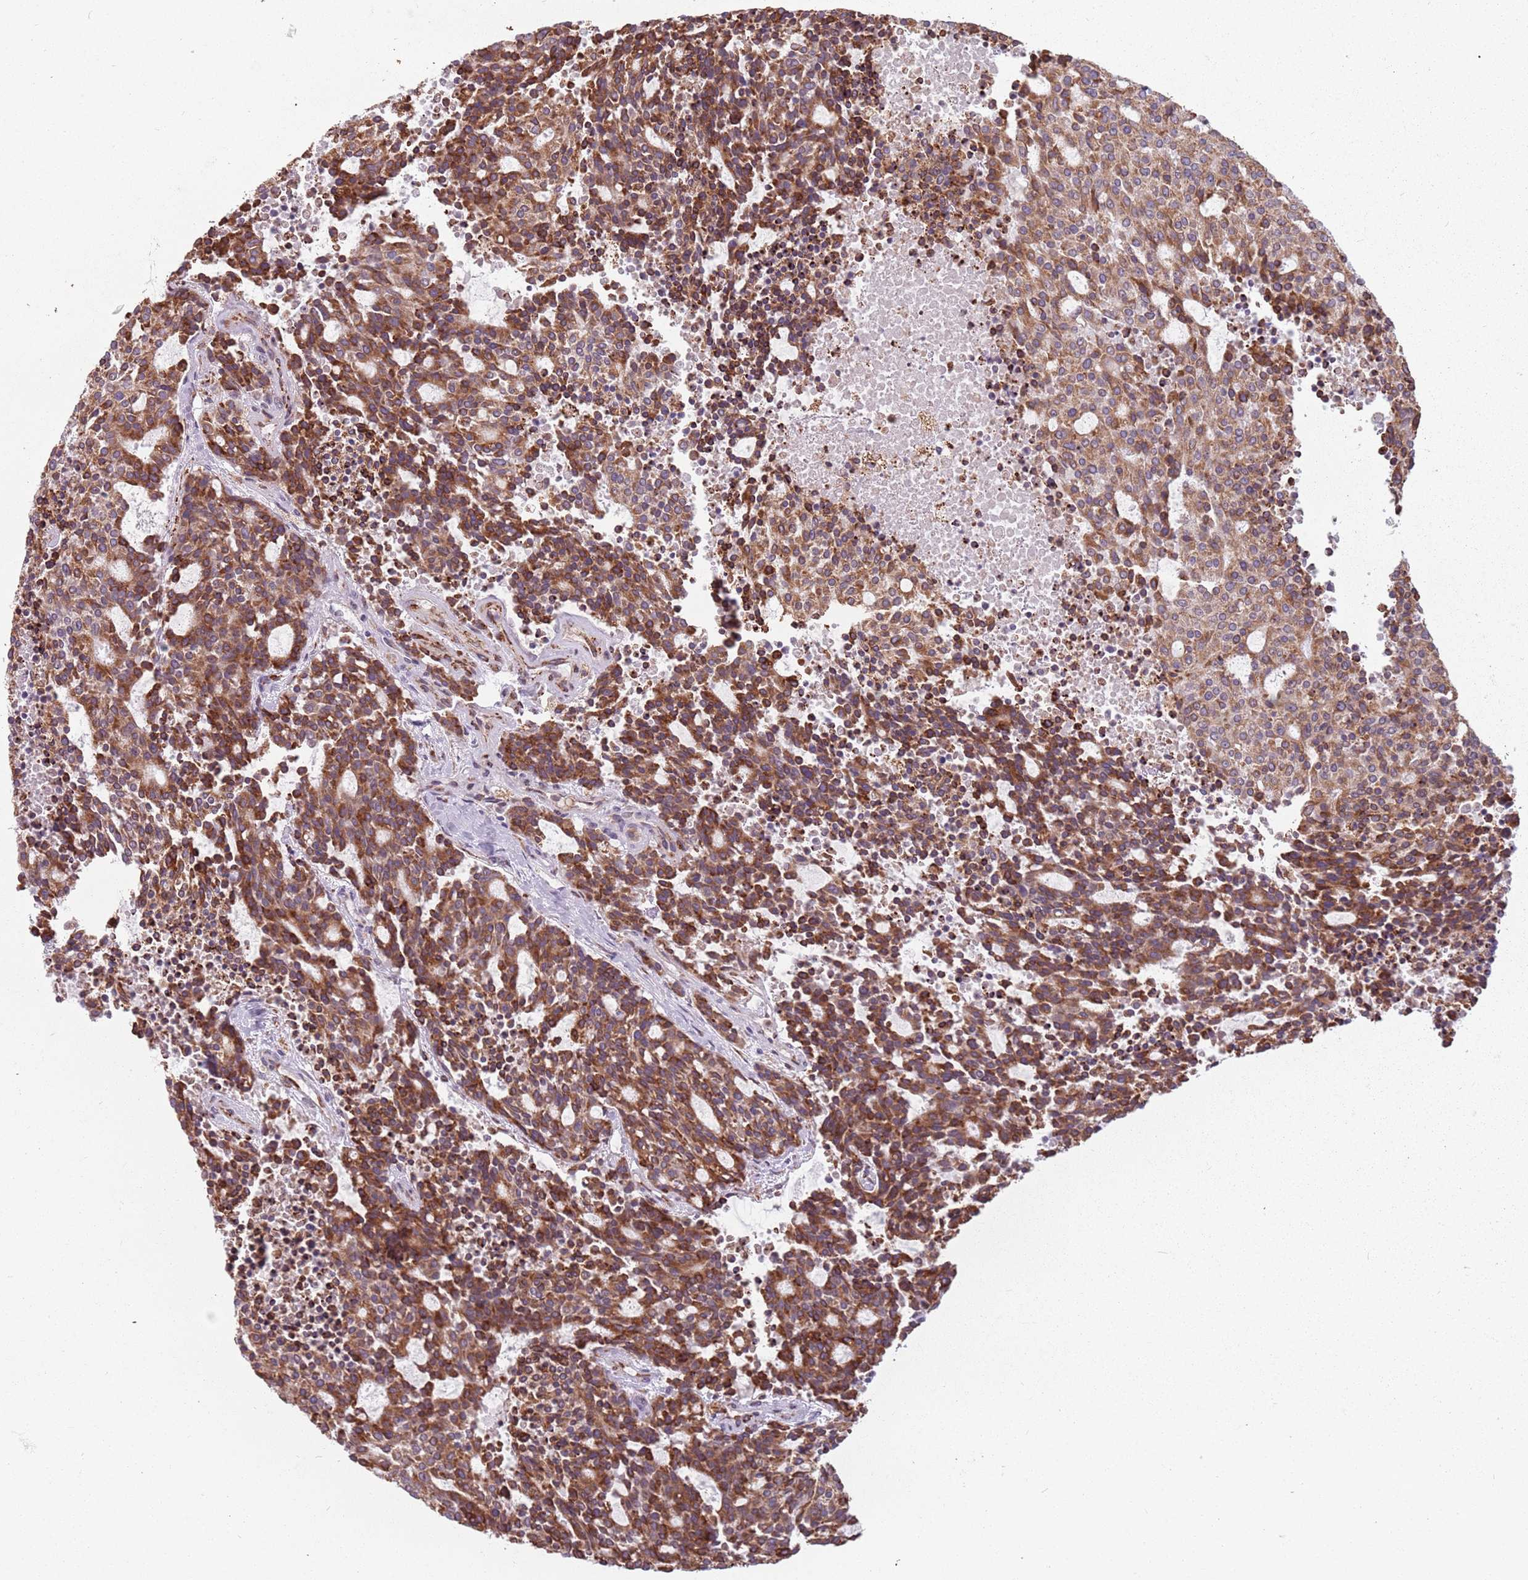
{"staining": {"intensity": "moderate", "quantity": ">75%", "location": "cytoplasmic/membranous"}, "tissue": "carcinoid", "cell_type": "Tumor cells", "image_type": "cancer", "snomed": [{"axis": "morphology", "description": "Carcinoid, malignant, NOS"}, {"axis": "topography", "description": "Pancreas"}], "caption": "DAB immunohistochemical staining of human malignant carcinoid shows moderate cytoplasmic/membranous protein staining in about >75% of tumor cells. (DAB (3,3'-diaminobenzidine) IHC with brightfield microscopy, high magnification).", "gene": "RPS9", "patient": {"sex": "female", "age": 54}}